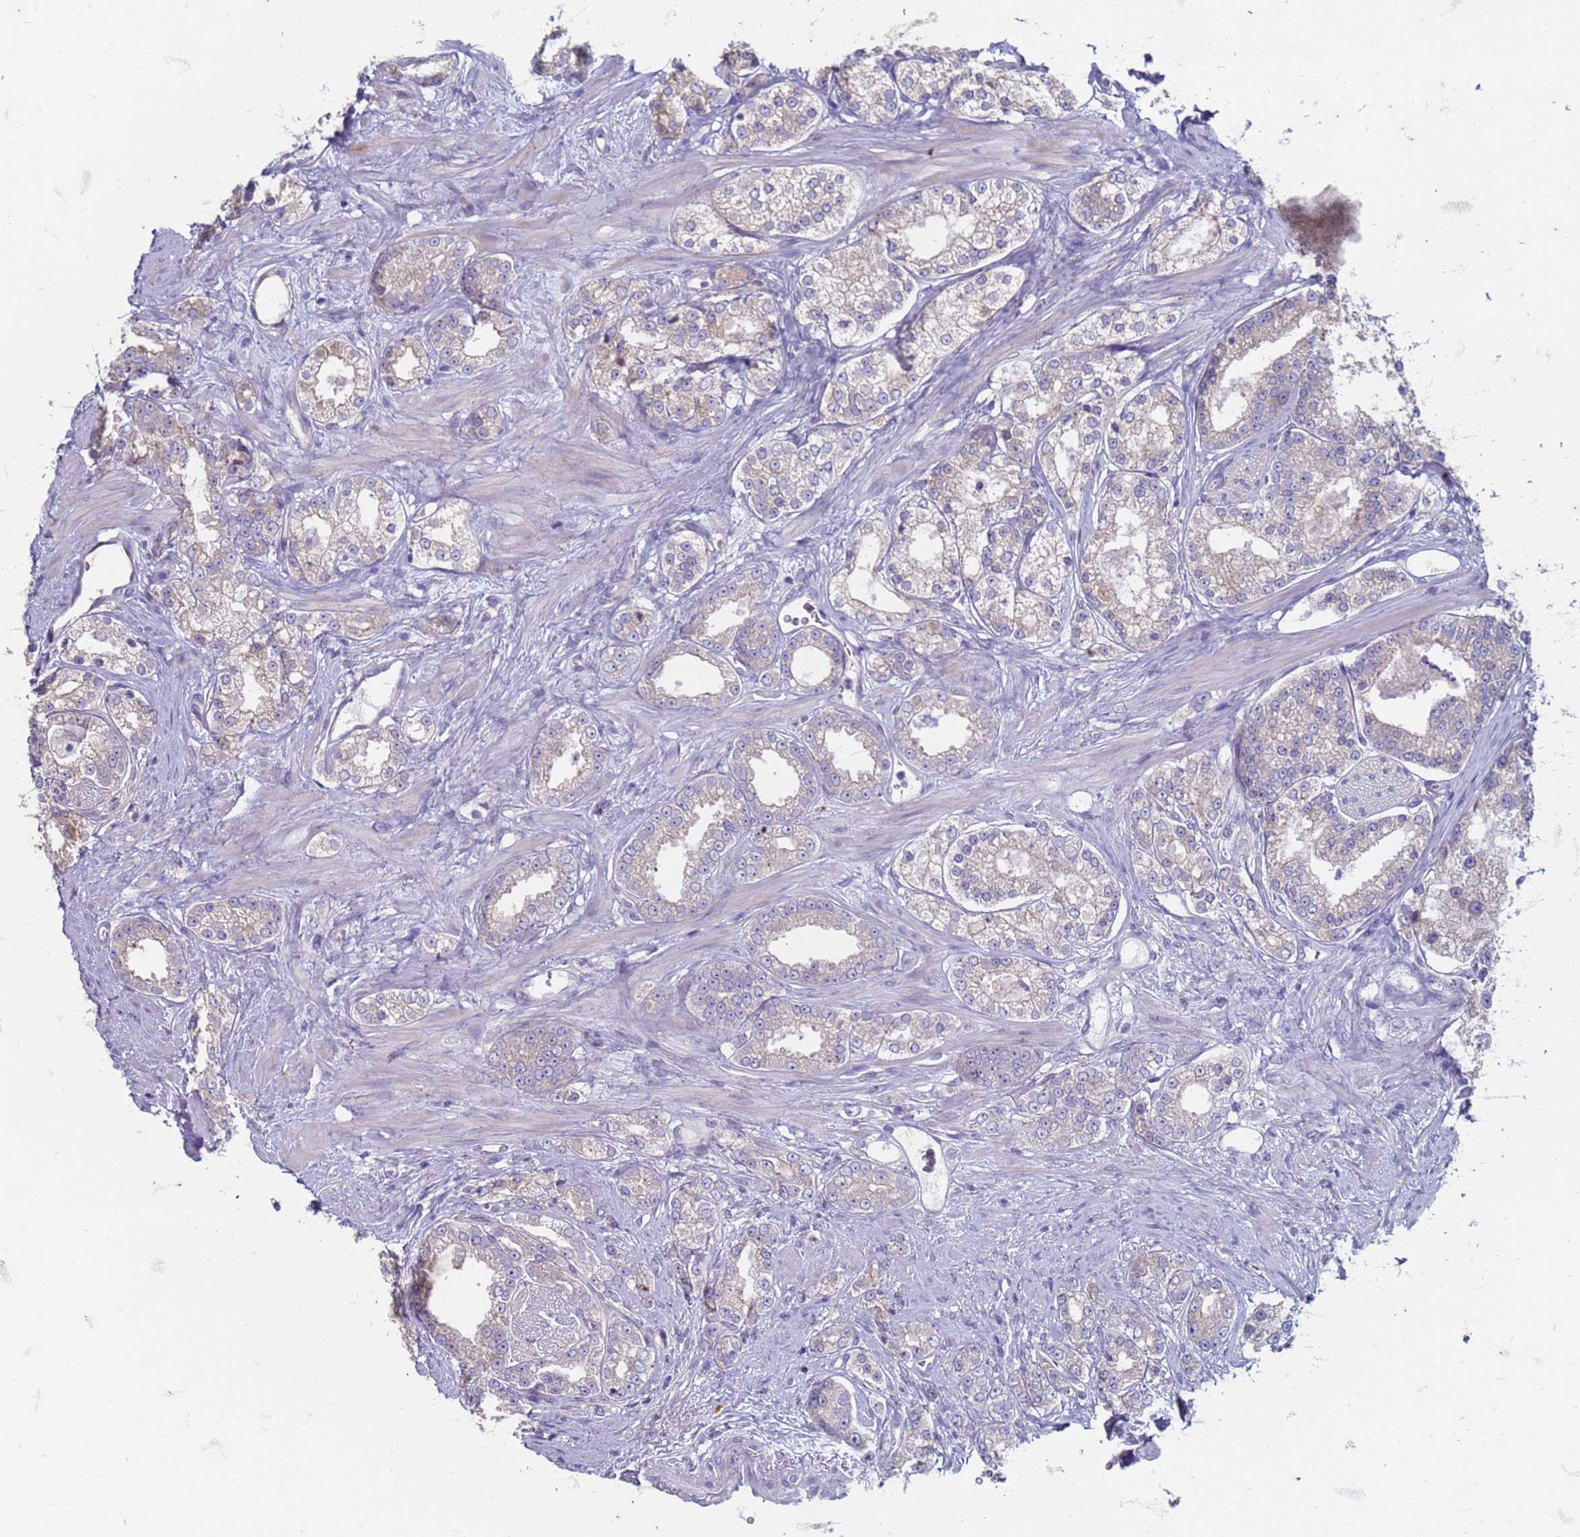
{"staining": {"intensity": "negative", "quantity": "none", "location": "none"}, "tissue": "prostate cancer", "cell_type": "Tumor cells", "image_type": "cancer", "snomed": [{"axis": "morphology", "description": "Normal tissue, NOS"}, {"axis": "morphology", "description": "Adenocarcinoma, High grade"}, {"axis": "topography", "description": "Prostate"}], "caption": "DAB immunohistochemical staining of prostate cancer (high-grade adenocarcinoma) reveals no significant staining in tumor cells.", "gene": "SUCO", "patient": {"sex": "male", "age": 83}}